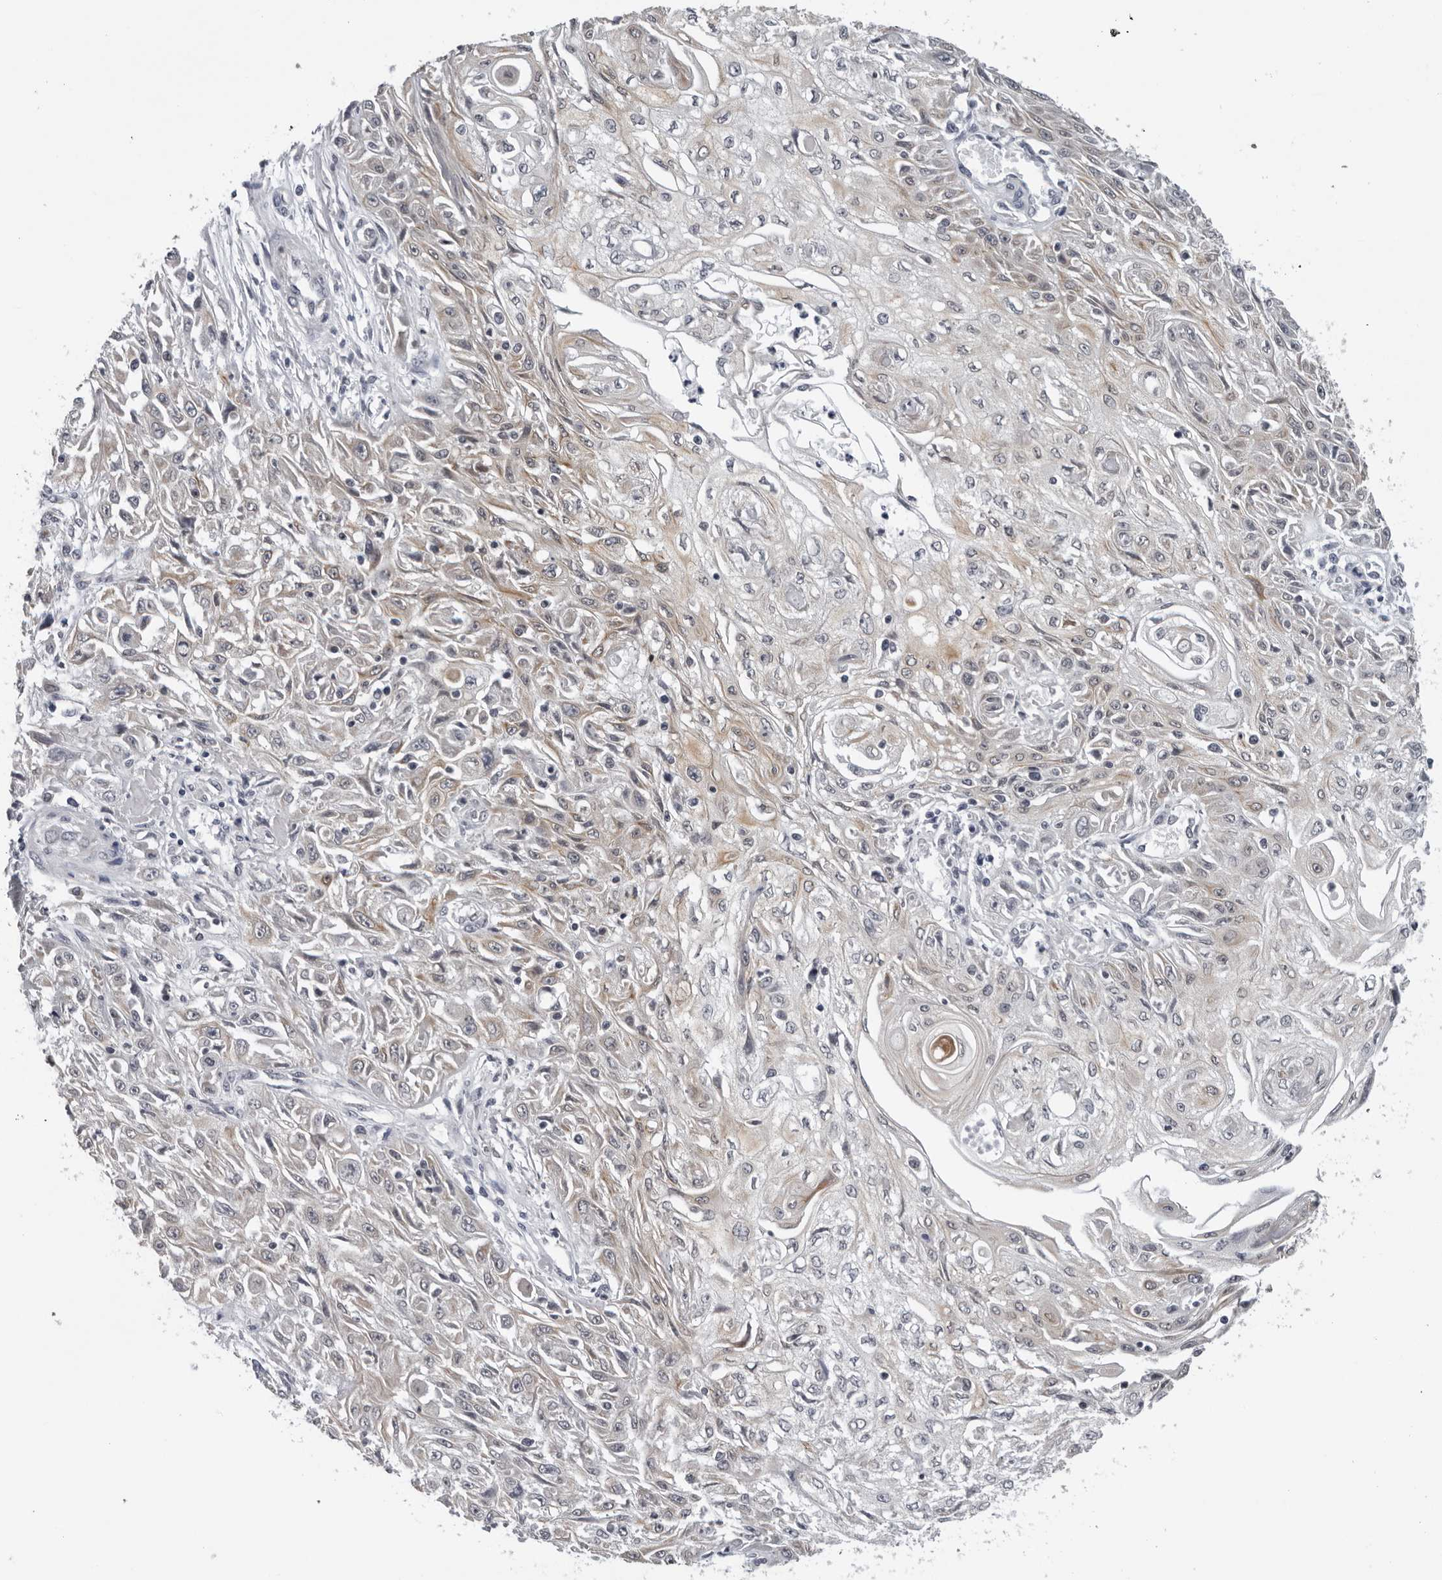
{"staining": {"intensity": "weak", "quantity": "<25%", "location": "cytoplasmic/membranous"}, "tissue": "skin cancer", "cell_type": "Tumor cells", "image_type": "cancer", "snomed": [{"axis": "morphology", "description": "Squamous cell carcinoma, NOS"}, {"axis": "morphology", "description": "Squamous cell carcinoma, metastatic, NOS"}, {"axis": "topography", "description": "Skin"}, {"axis": "topography", "description": "Lymph node"}], "caption": "The image displays no staining of tumor cells in skin cancer (squamous cell carcinoma).", "gene": "CPT2", "patient": {"sex": "male", "age": 75}}